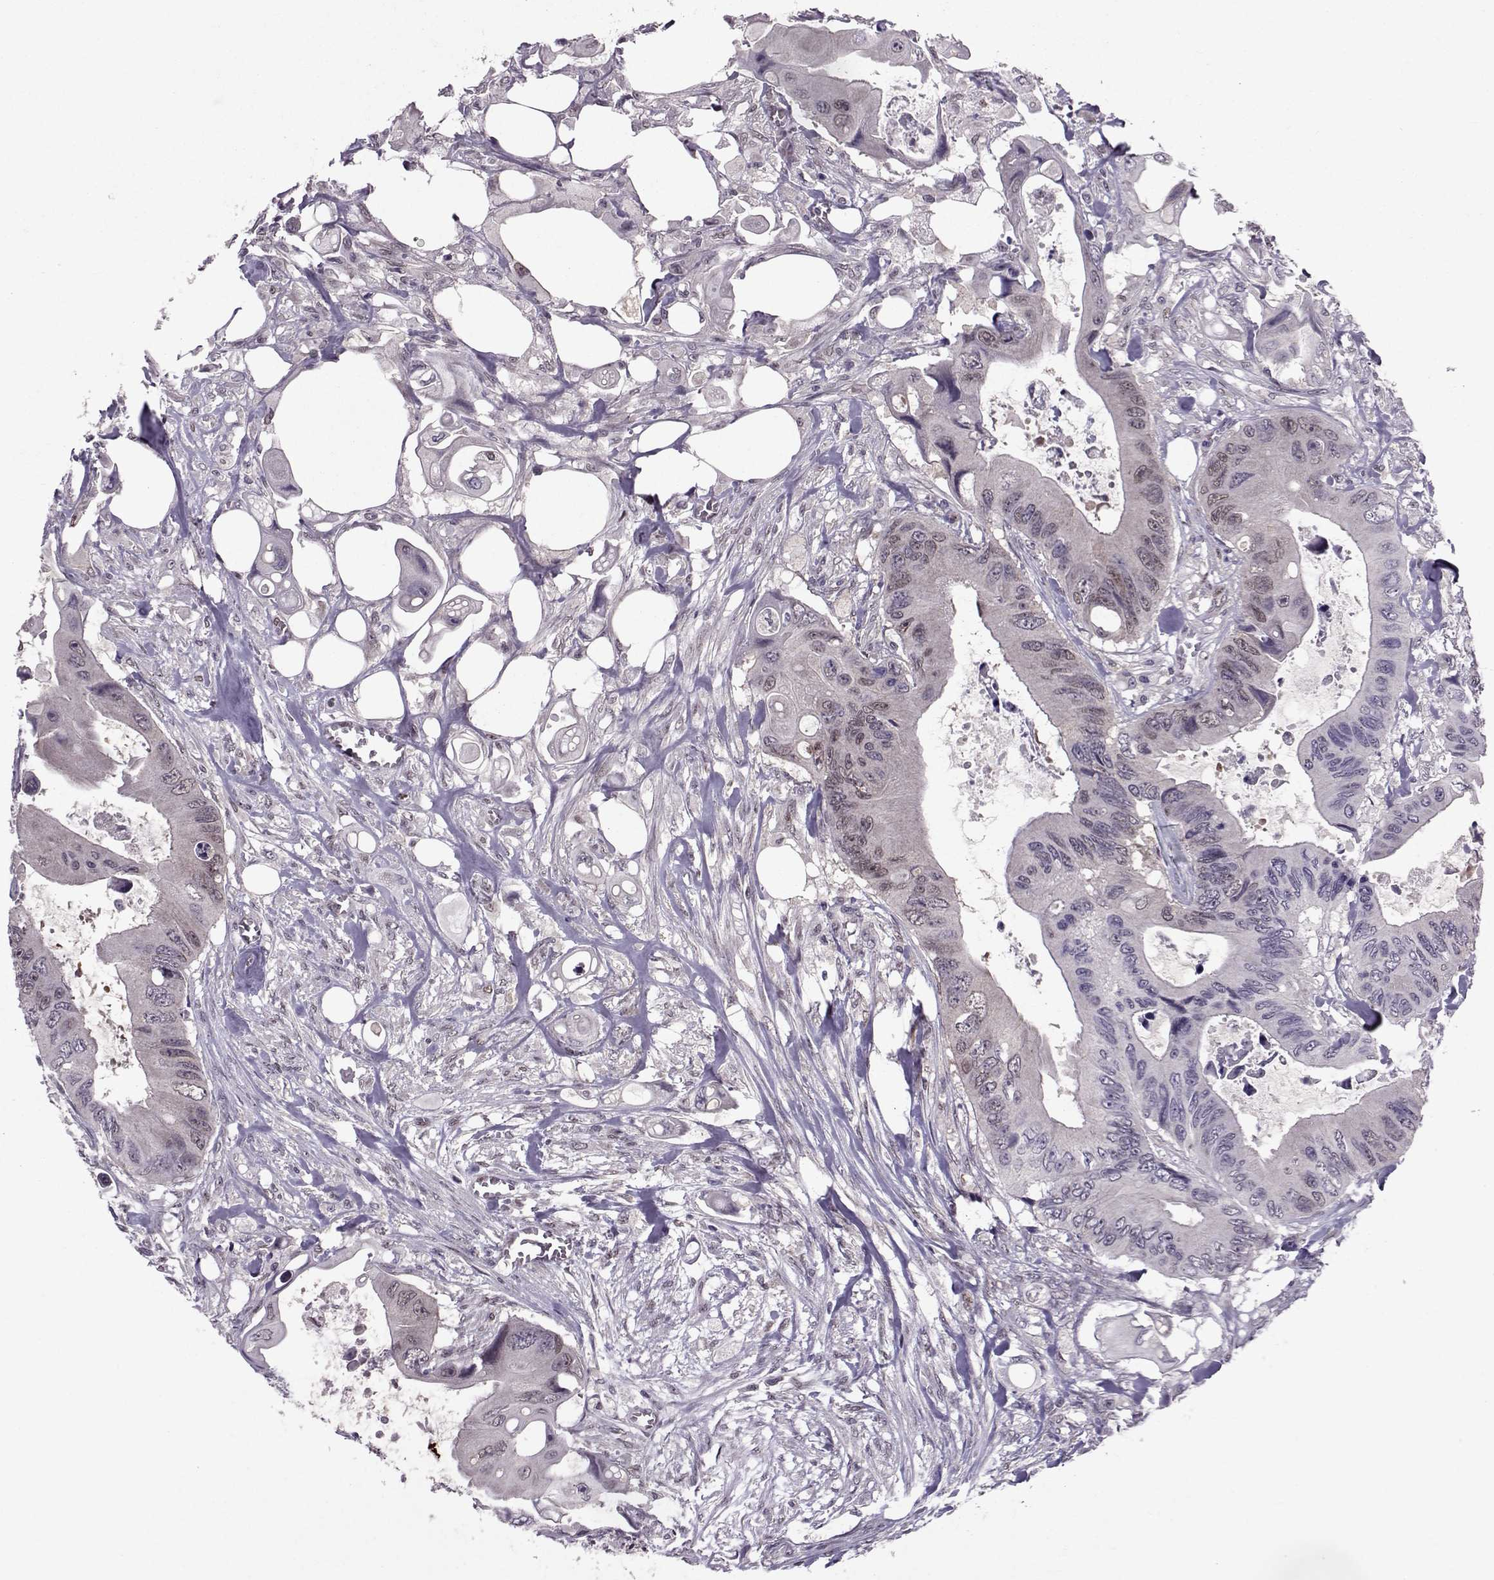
{"staining": {"intensity": "weak", "quantity": "<25%", "location": "nuclear"}, "tissue": "colorectal cancer", "cell_type": "Tumor cells", "image_type": "cancer", "snomed": [{"axis": "morphology", "description": "Adenocarcinoma, NOS"}, {"axis": "topography", "description": "Rectum"}], "caption": "High power microscopy micrograph of an IHC micrograph of colorectal adenocarcinoma, revealing no significant positivity in tumor cells.", "gene": "CDK4", "patient": {"sex": "male", "age": 63}}